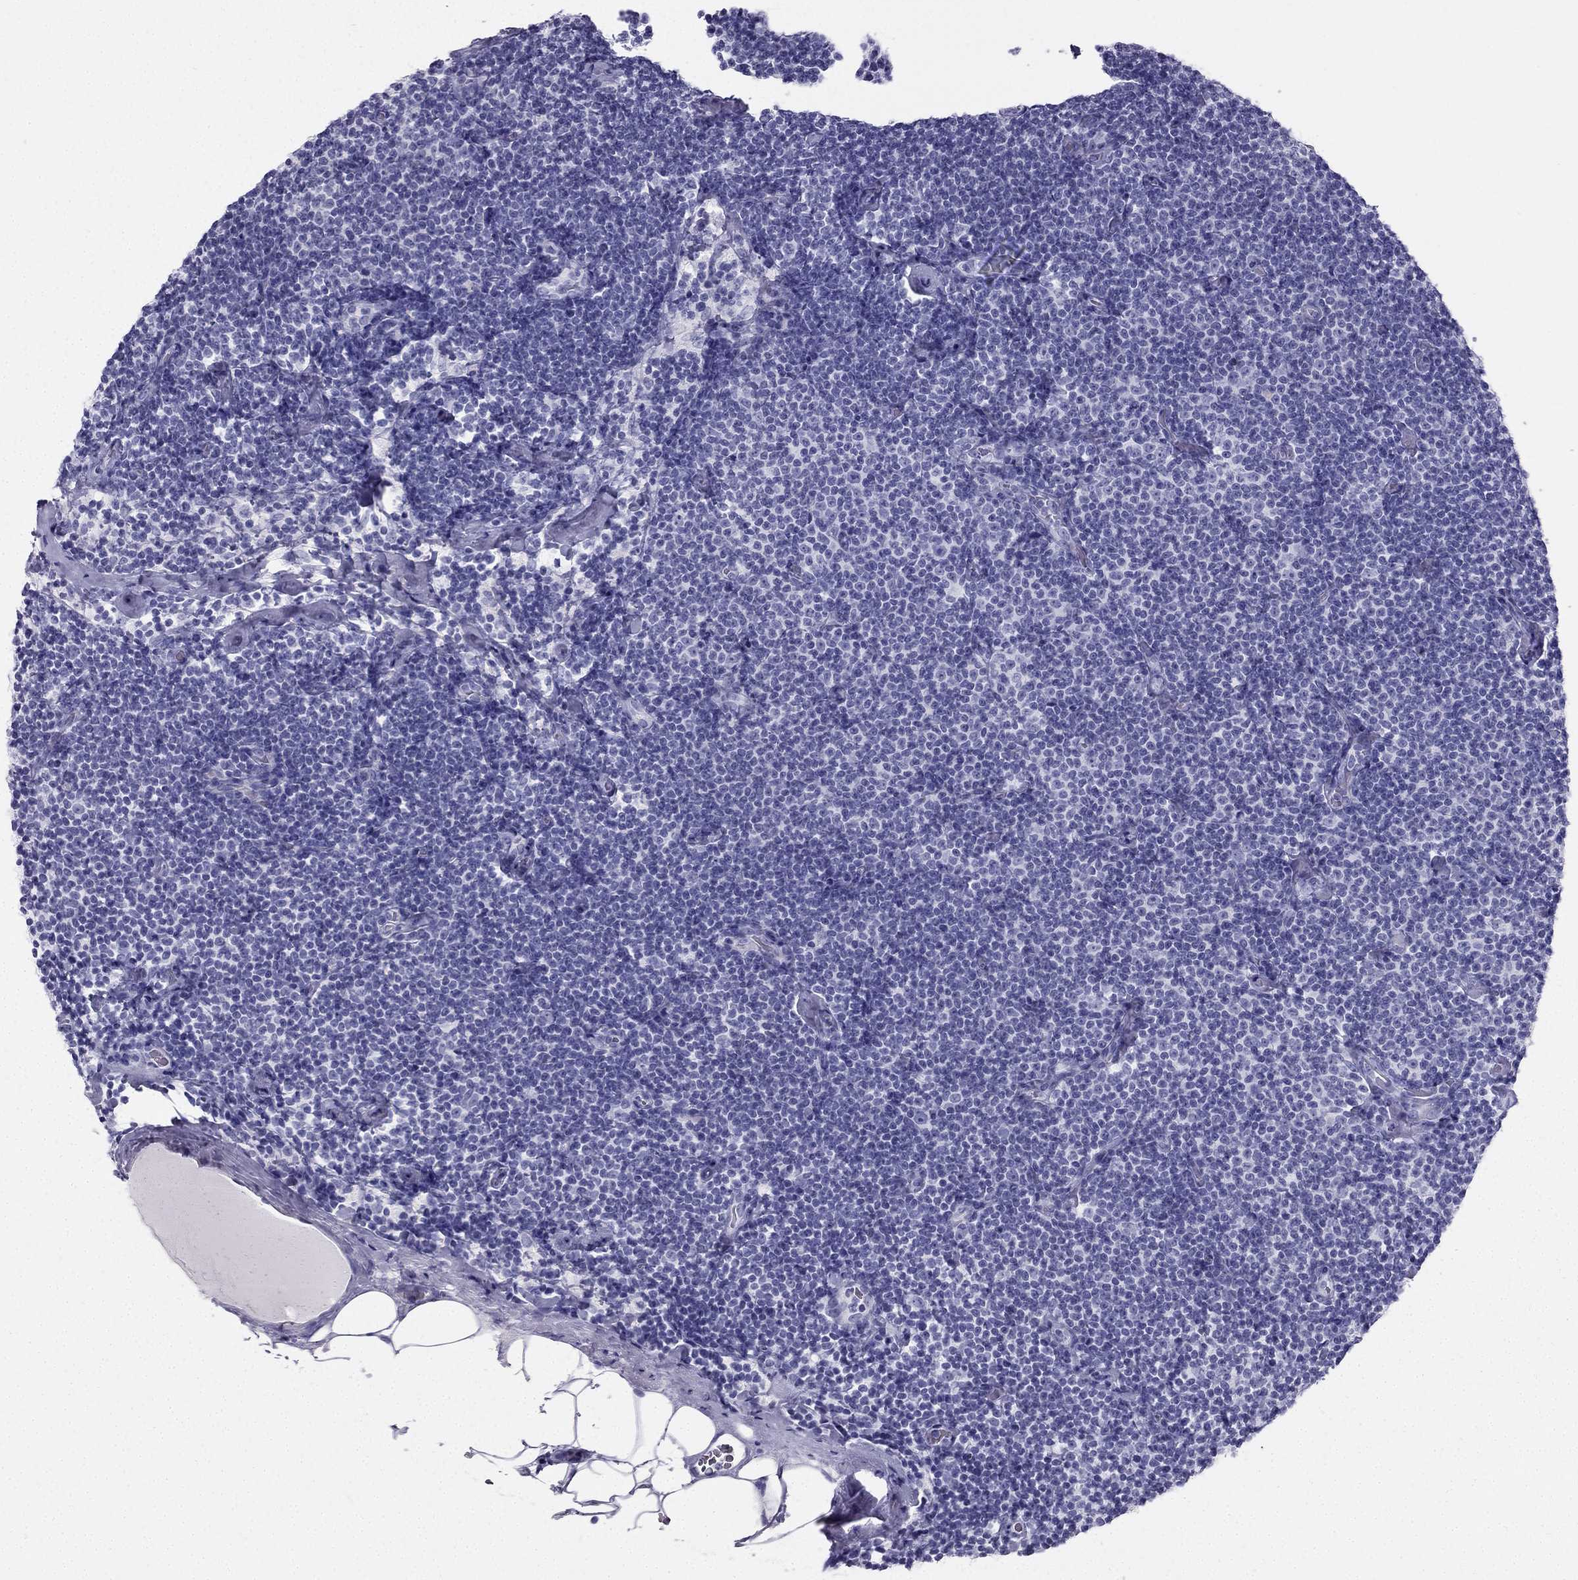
{"staining": {"intensity": "negative", "quantity": "none", "location": "none"}, "tissue": "lymphoma", "cell_type": "Tumor cells", "image_type": "cancer", "snomed": [{"axis": "morphology", "description": "Malignant lymphoma, non-Hodgkin's type, Low grade"}, {"axis": "topography", "description": "Lymph node"}], "caption": "Immunohistochemistry micrograph of neoplastic tissue: lymphoma stained with DAB (3,3'-diaminobenzidine) shows no significant protein positivity in tumor cells. (Immunohistochemistry, brightfield microscopy, high magnification).", "gene": "TFF3", "patient": {"sex": "male", "age": 81}}